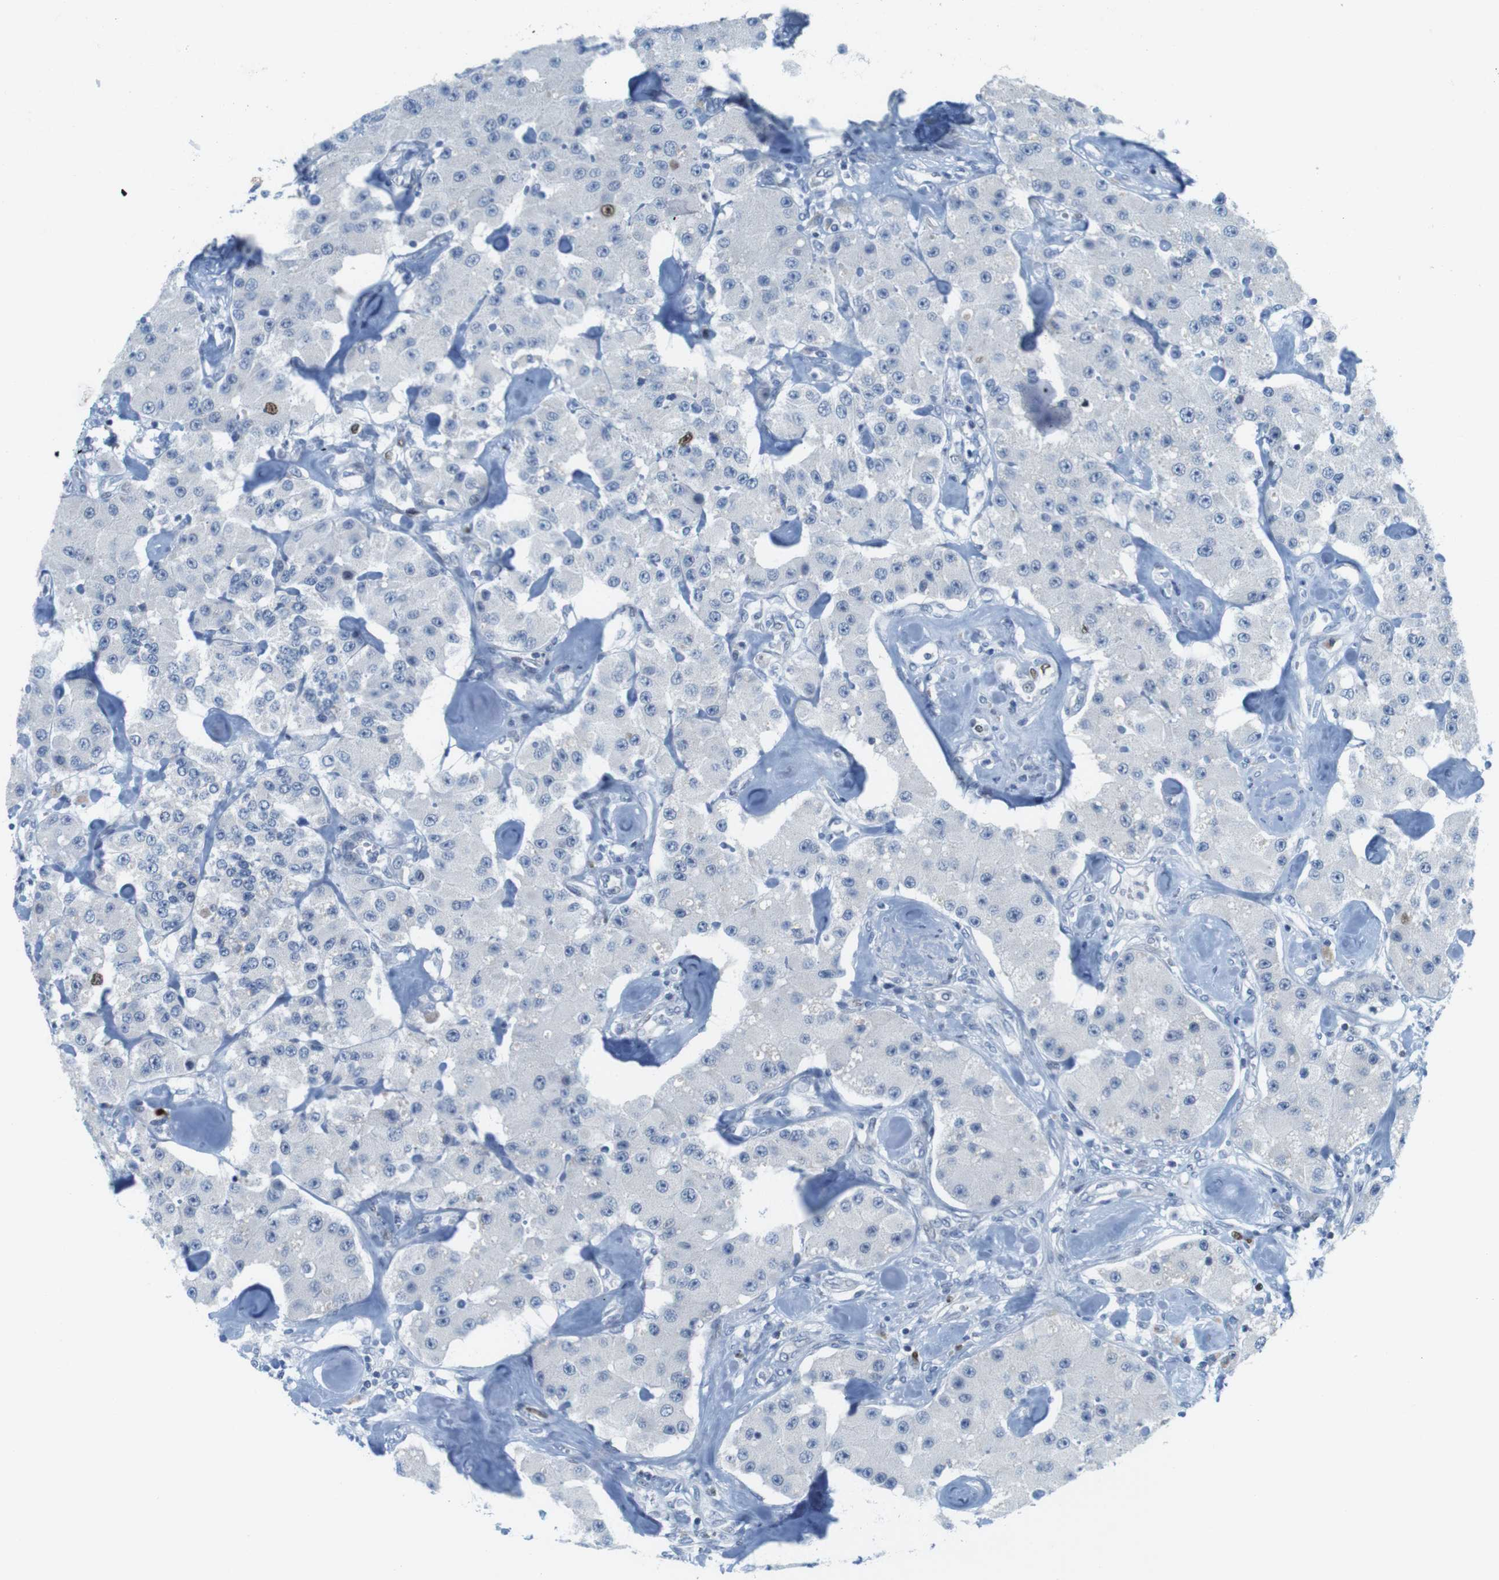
{"staining": {"intensity": "moderate", "quantity": "<25%", "location": "nuclear"}, "tissue": "carcinoid", "cell_type": "Tumor cells", "image_type": "cancer", "snomed": [{"axis": "morphology", "description": "Carcinoid, malignant, NOS"}, {"axis": "topography", "description": "Pancreas"}], "caption": "Carcinoid (malignant) tissue reveals moderate nuclear positivity in about <25% of tumor cells, visualized by immunohistochemistry. (DAB IHC with brightfield microscopy, high magnification).", "gene": "CHAF1A", "patient": {"sex": "male", "age": 41}}